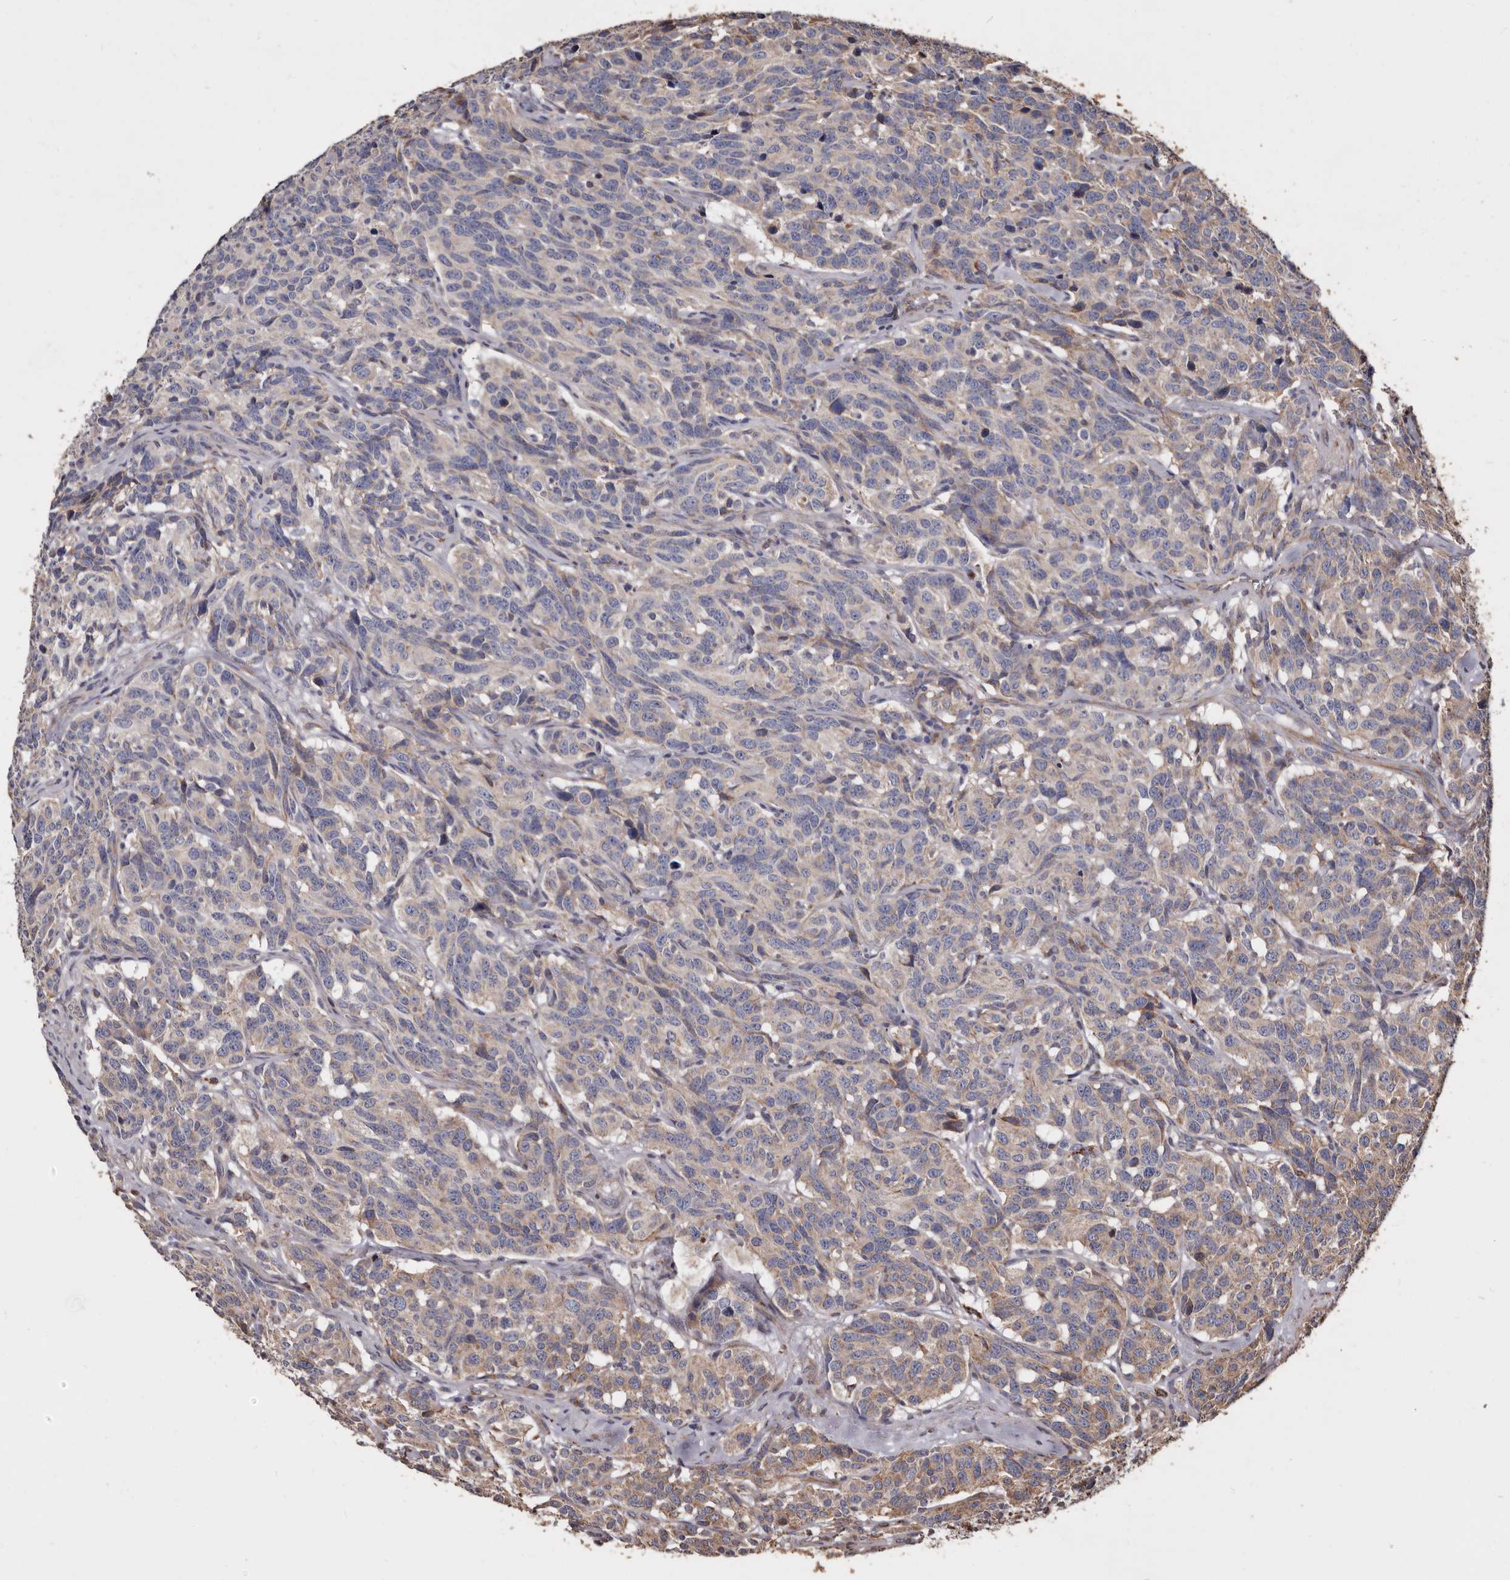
{"staining": {"intensity": "moderate", "quantity": "<25%", "location": "cytoplasmic/membranous"}, "tissue": "carcinoid", "cell_type": "Tumor cells", "image_type": "cancer", "snomed": [{"axis": "morphology", "description": "Carcinoid, malignant, NOS"}, {"axis": "topography", "description": "Lung"}], "caption": "IHC of human carcinoid (malignant) exhibits low levels of moderate cytoplasmic/membranous positivity in approximately <25% of tumor cells.", "gene": "OSGIN2", "patient": {"sex": "female", "age": 46}}